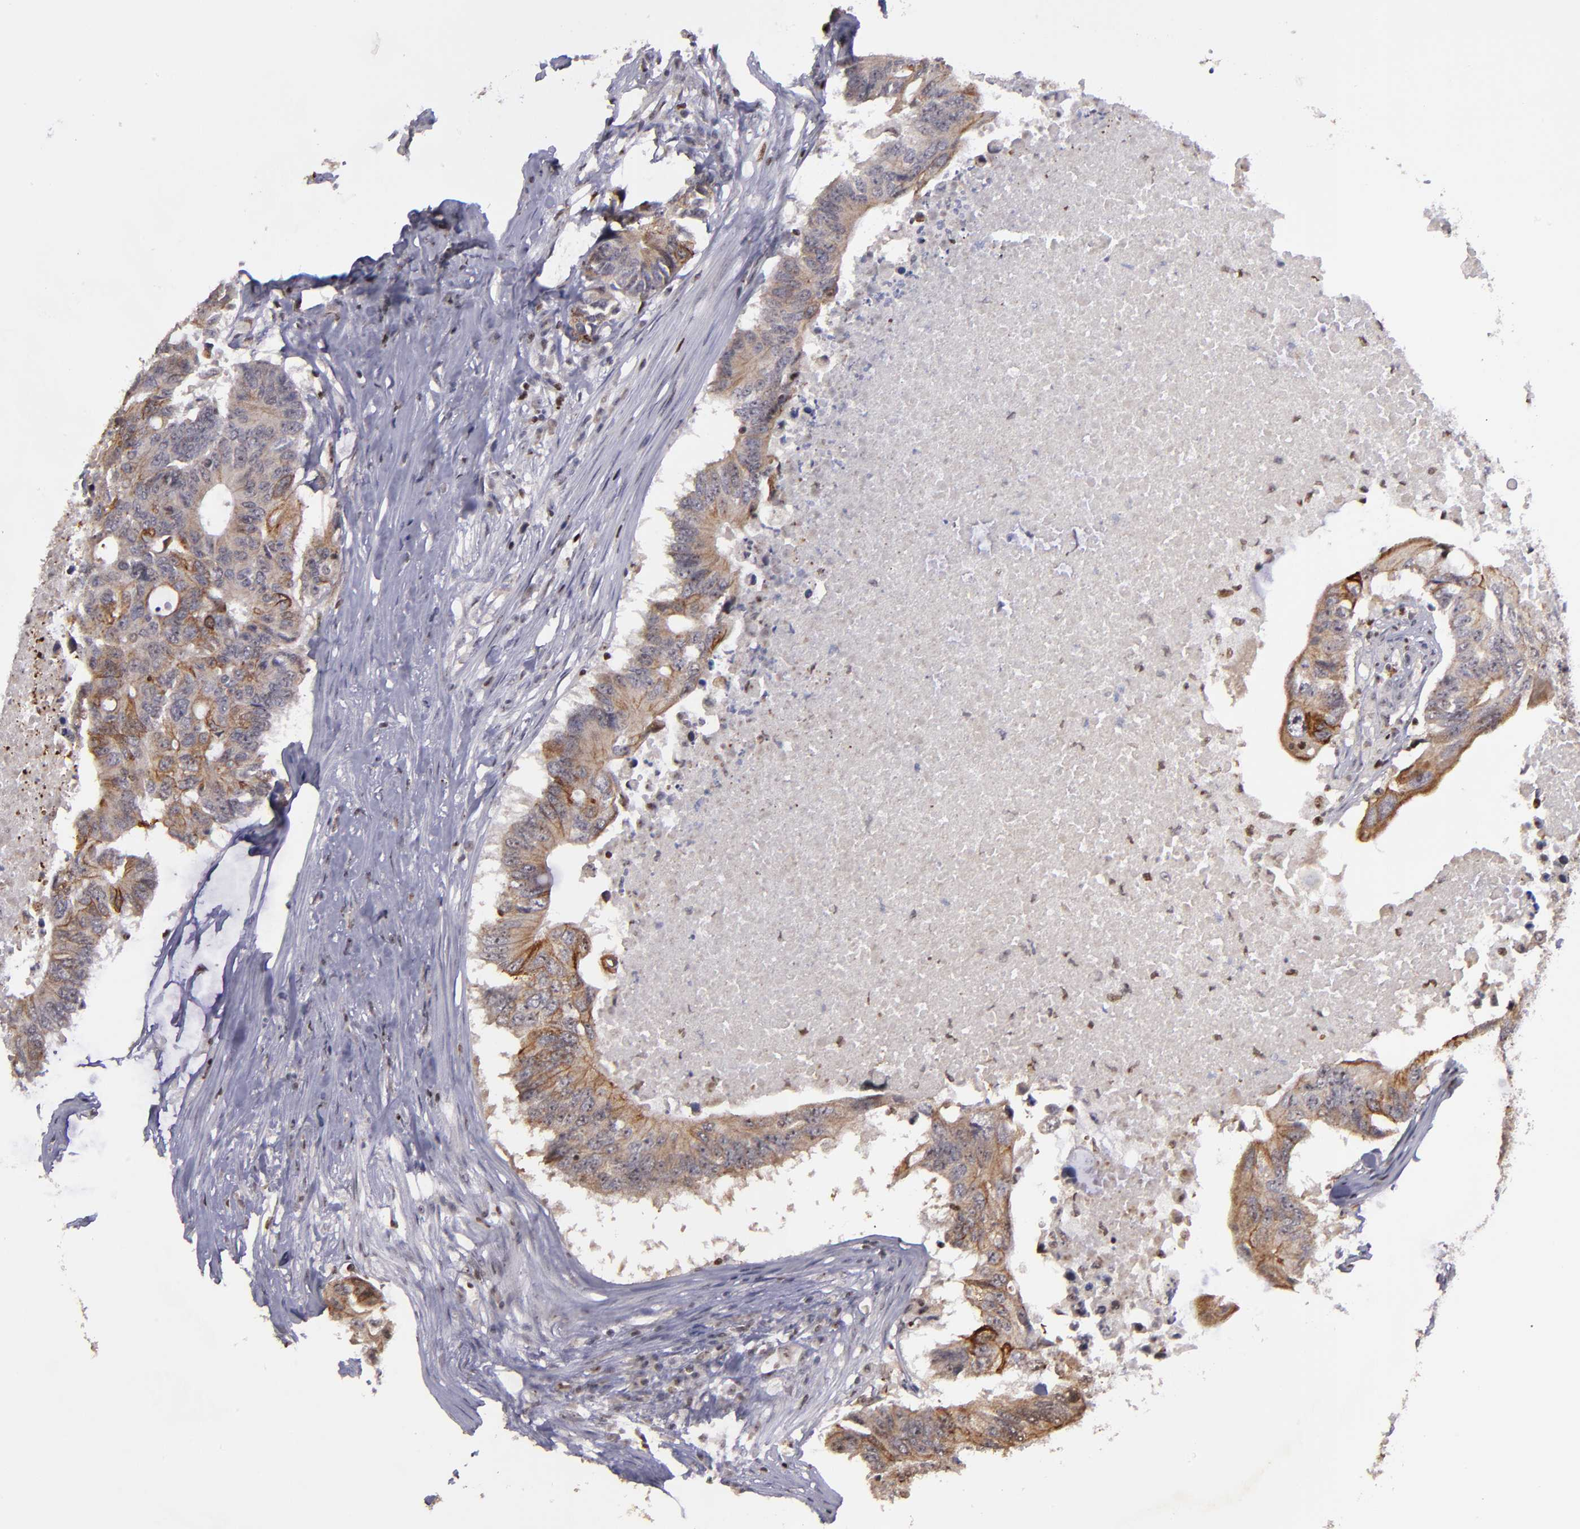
{"staining": {"intensity": "moderate", "quantity": ">75%", "location": "cytoplasmic/membranous"}, "tissue": "colorectal cancer", "cell_type": "Tumor cells", "image_type": "cancer", "snomed": [{"axis": "morphology", "description": "Adenocarcinoma, NOS"}, {"axis": "topography", "description": "Colon"}], "caption": "Immunohistochemistry (IHC) of colorectal cancer exhibits medium levels of moderate cytoplasmic/membranous expression in about >75% of tumor cells.", "gene": "DDX24", "patient": {"sex": "male", "age": 71}}